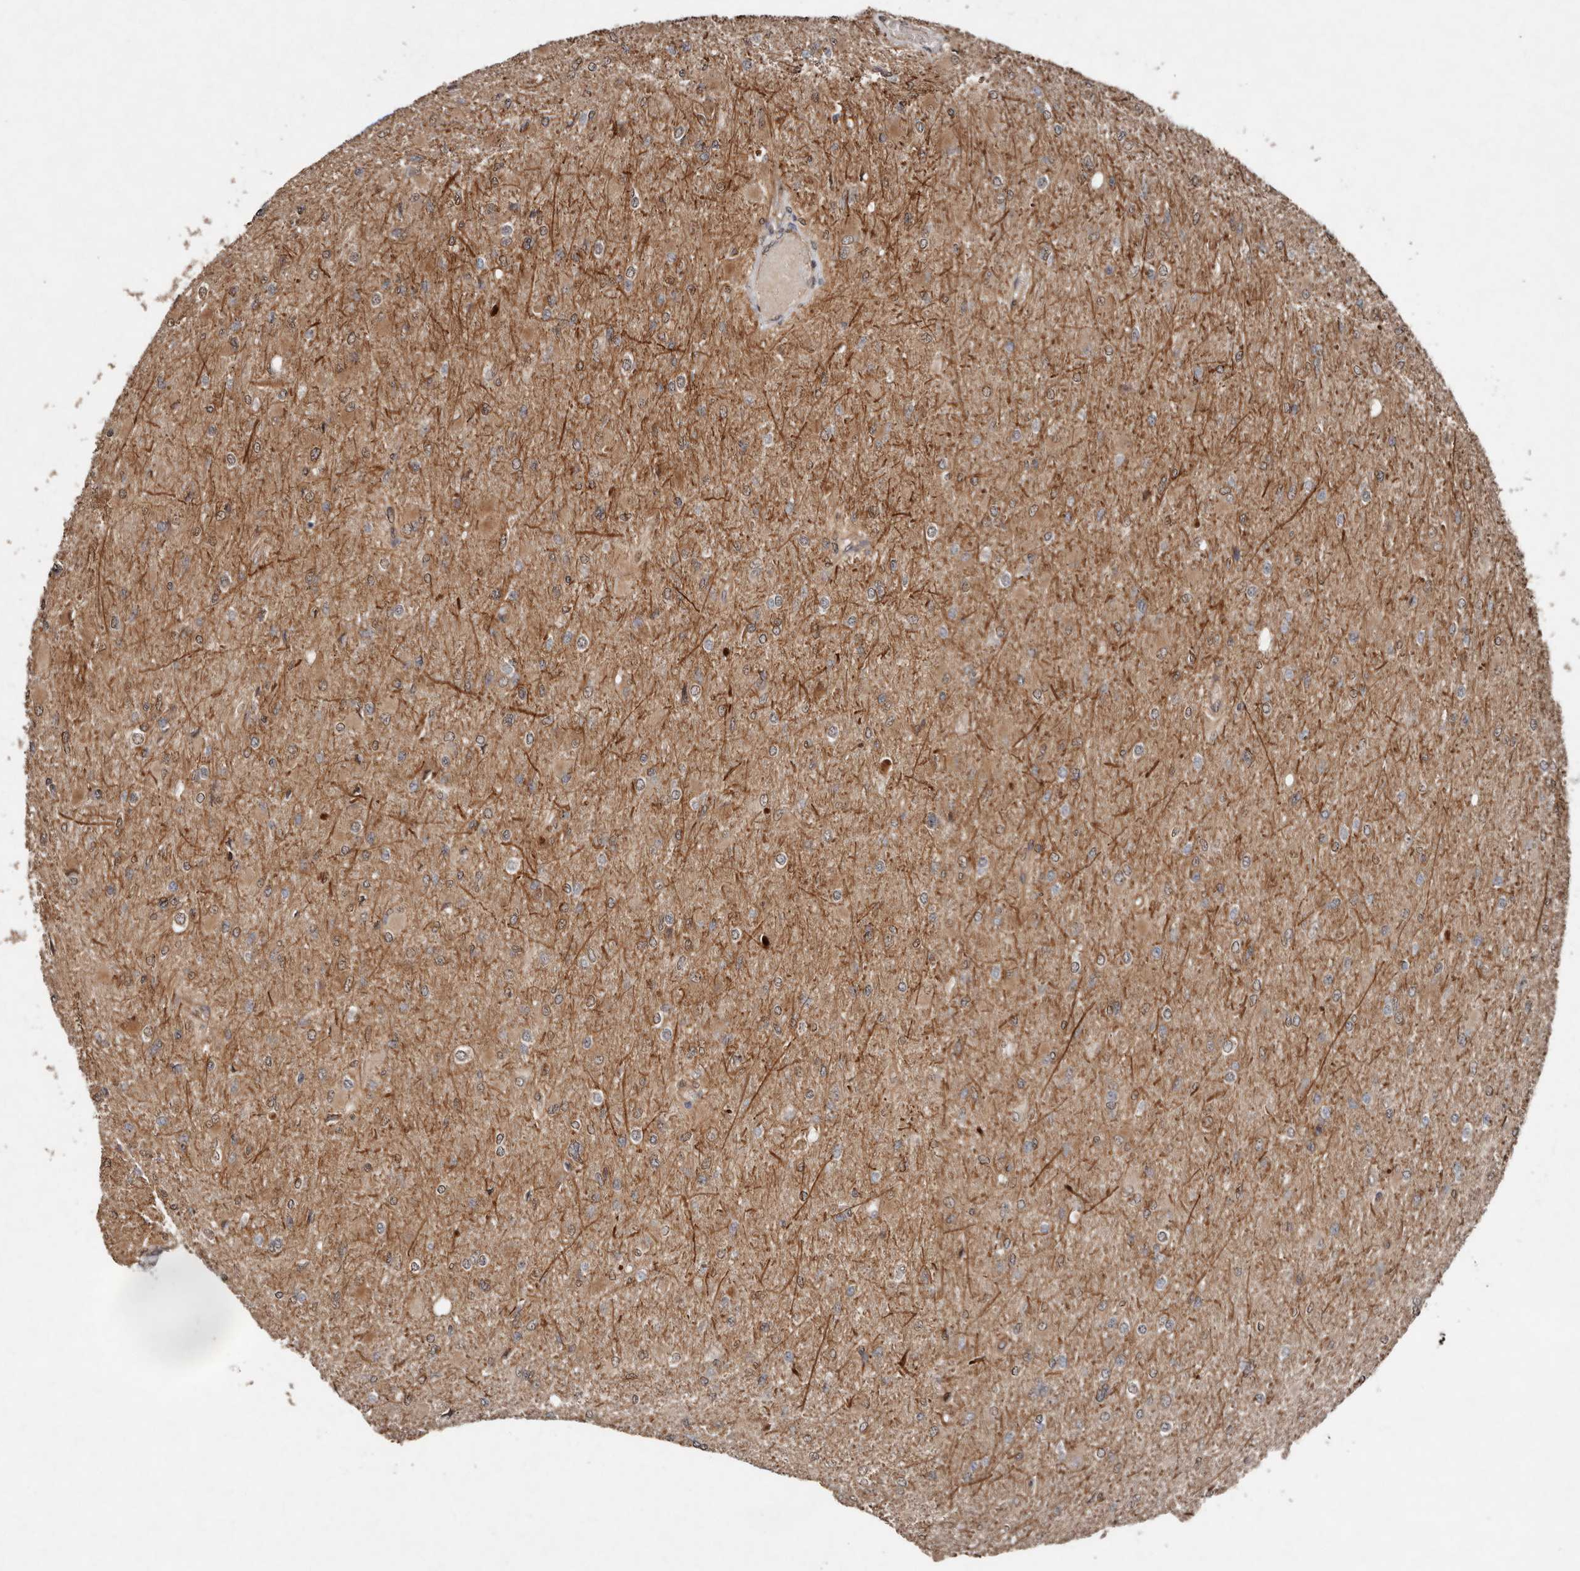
{"staining": {"intensity": "negative", "quantity": "none", "location": "none"}, "tissue": "glioma", "cell_type": "Tumor cells", "image_type": "cancer", "snomed": [{"axis": "morphology", "description": "Glioma, malignant, High grade"}, {"axis": "topography", "description": "Cerebral cortex"}], "caption": "High power microscopy histopathology image of an immunohistochemistry photomicrograph of glioma, revealing no significant staining in tumor cells.", "gene": "DIP2C", "patient": {"sex": "female", "age": 36}}